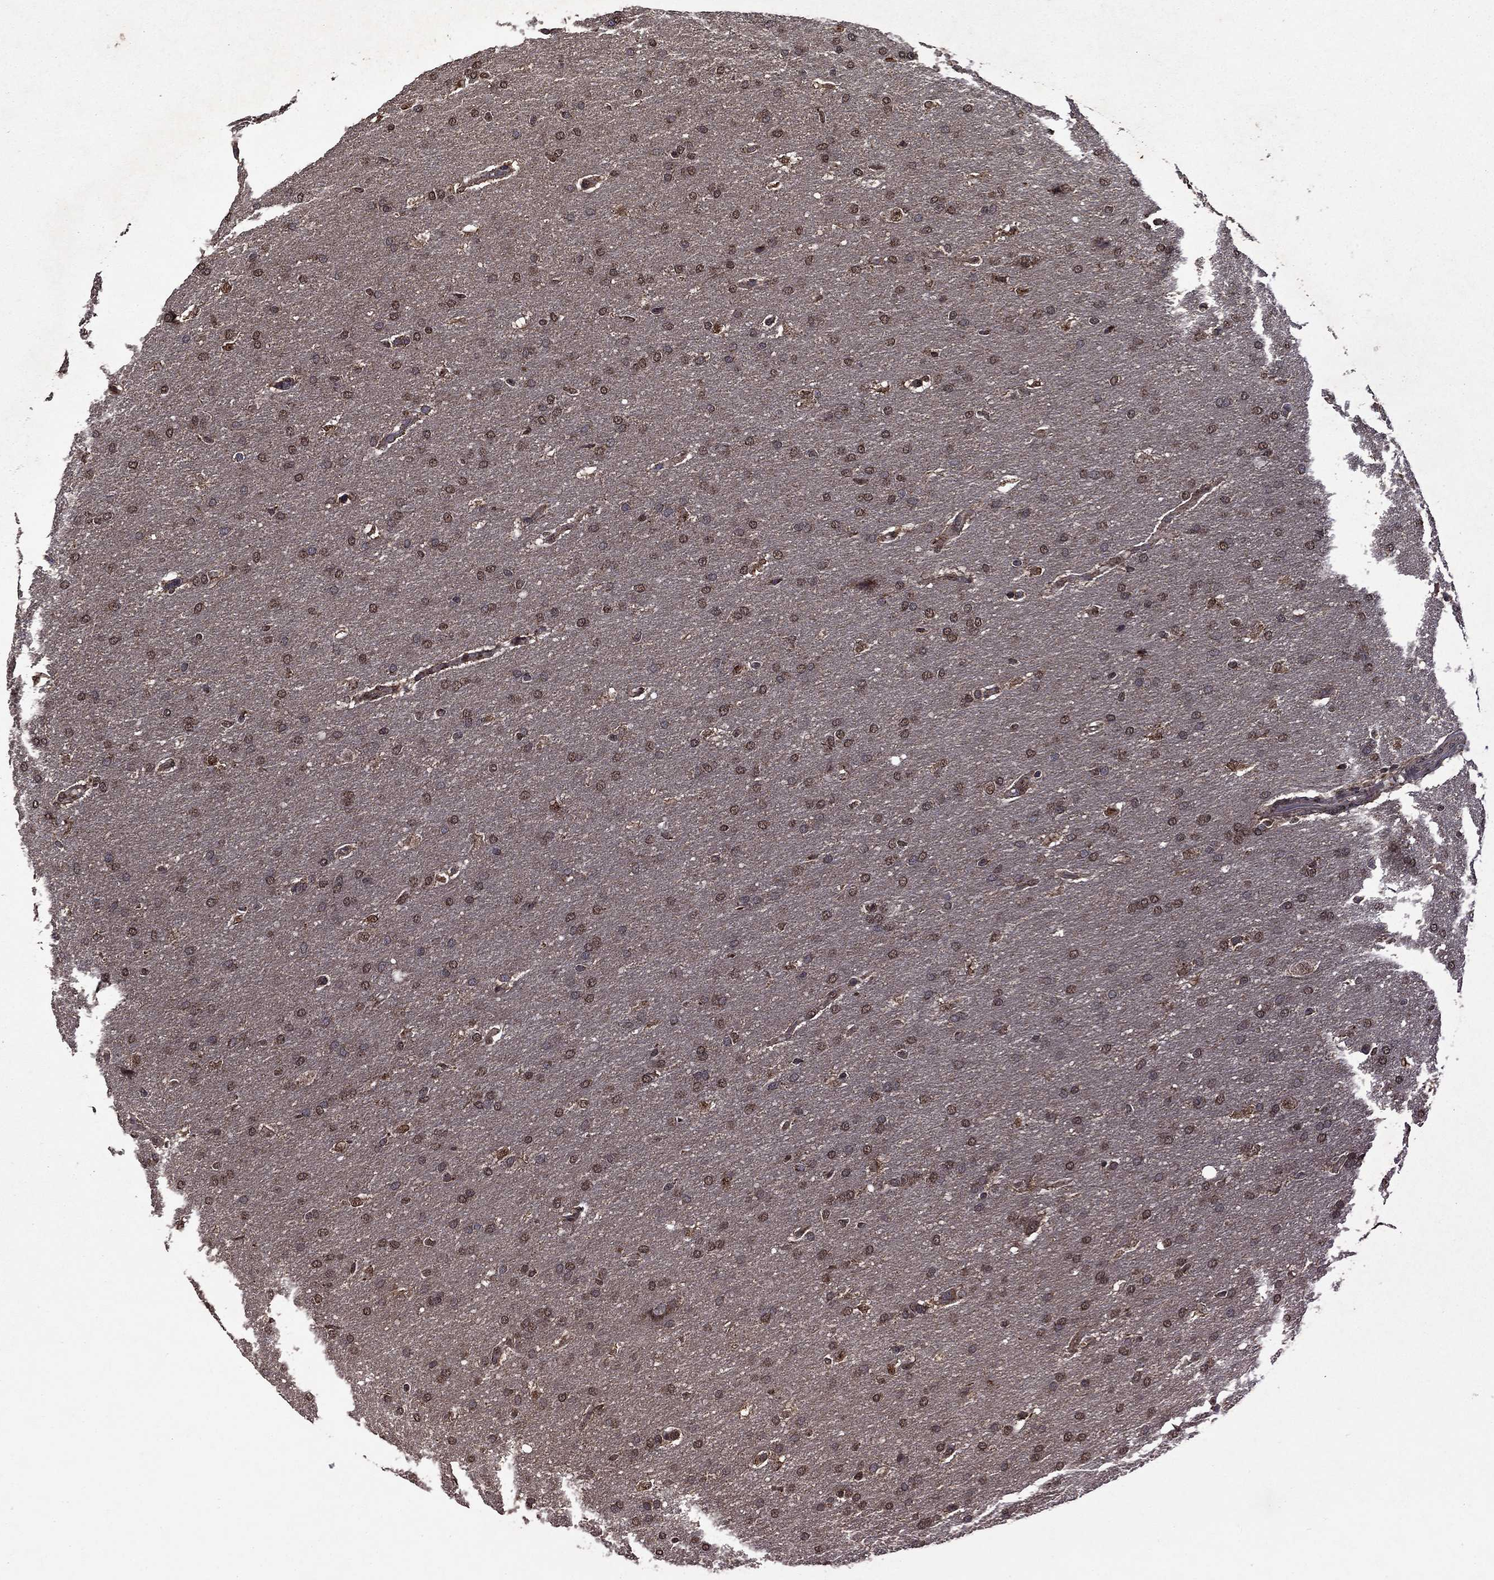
{"staining": {"intensity": "moderate", "quantity": ">75%", "location": "cytoplasmic/membranous,nuclear"}, "tissue": "glioma", "cell_type": "Tumor cells", "image_type": "cancer", "snomed": [{"axis": "morphology", "description": "Glioma, malignant, Low grade"}, {"axis": "topography", "description": "Brain"}], "caption": "Glioma was stained to show a protein in brown. There is medium levels of moderate cytoplasmic/membranous and nuclear expression in about >75% of tumor cells.", "gene": "ITM2B", "patient": {"sex": "female", "age": 37}}